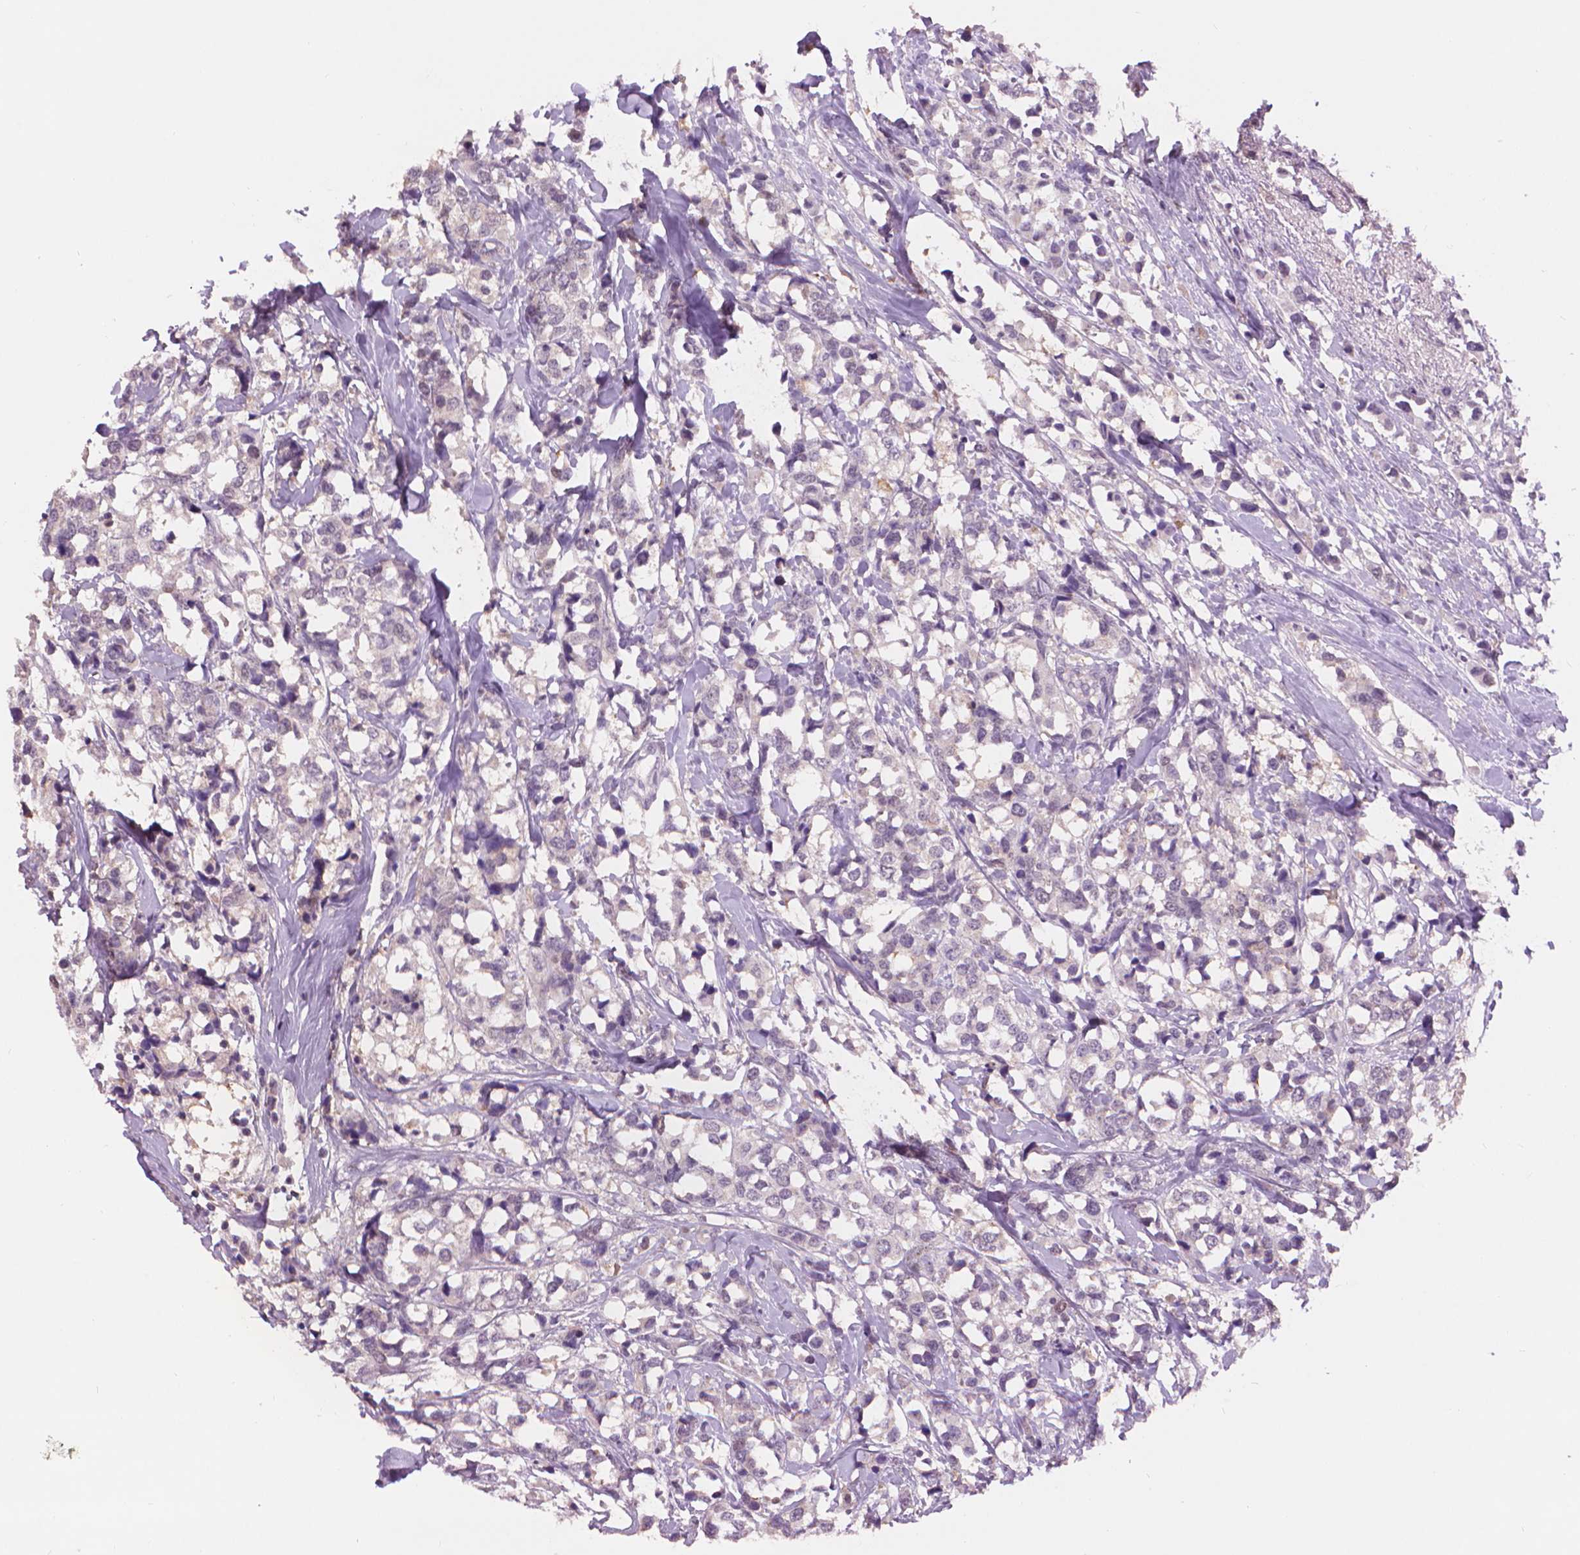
{"staining": {"intensity": "negative", "quantity": "none", "location": "none"}, "tissue": "breast cancer", "cell_type": "Tumor cells", "image_type": "cancer", "snomed": [{"axis": "morphology", "description": "Lobular carcinoma"}, {"axis": "topography", "description": "Breast"}], "caption": "An IHC photomicrograph of breast lobular carcinoma is shown. There is no staining in tumor cells of breast lobular carcinoma. (Immunohistochemistry (ihc), brightfield microscopy, high magnification).", "gene": "ENO2", "patient": {"sex": "female", "age": 59}}